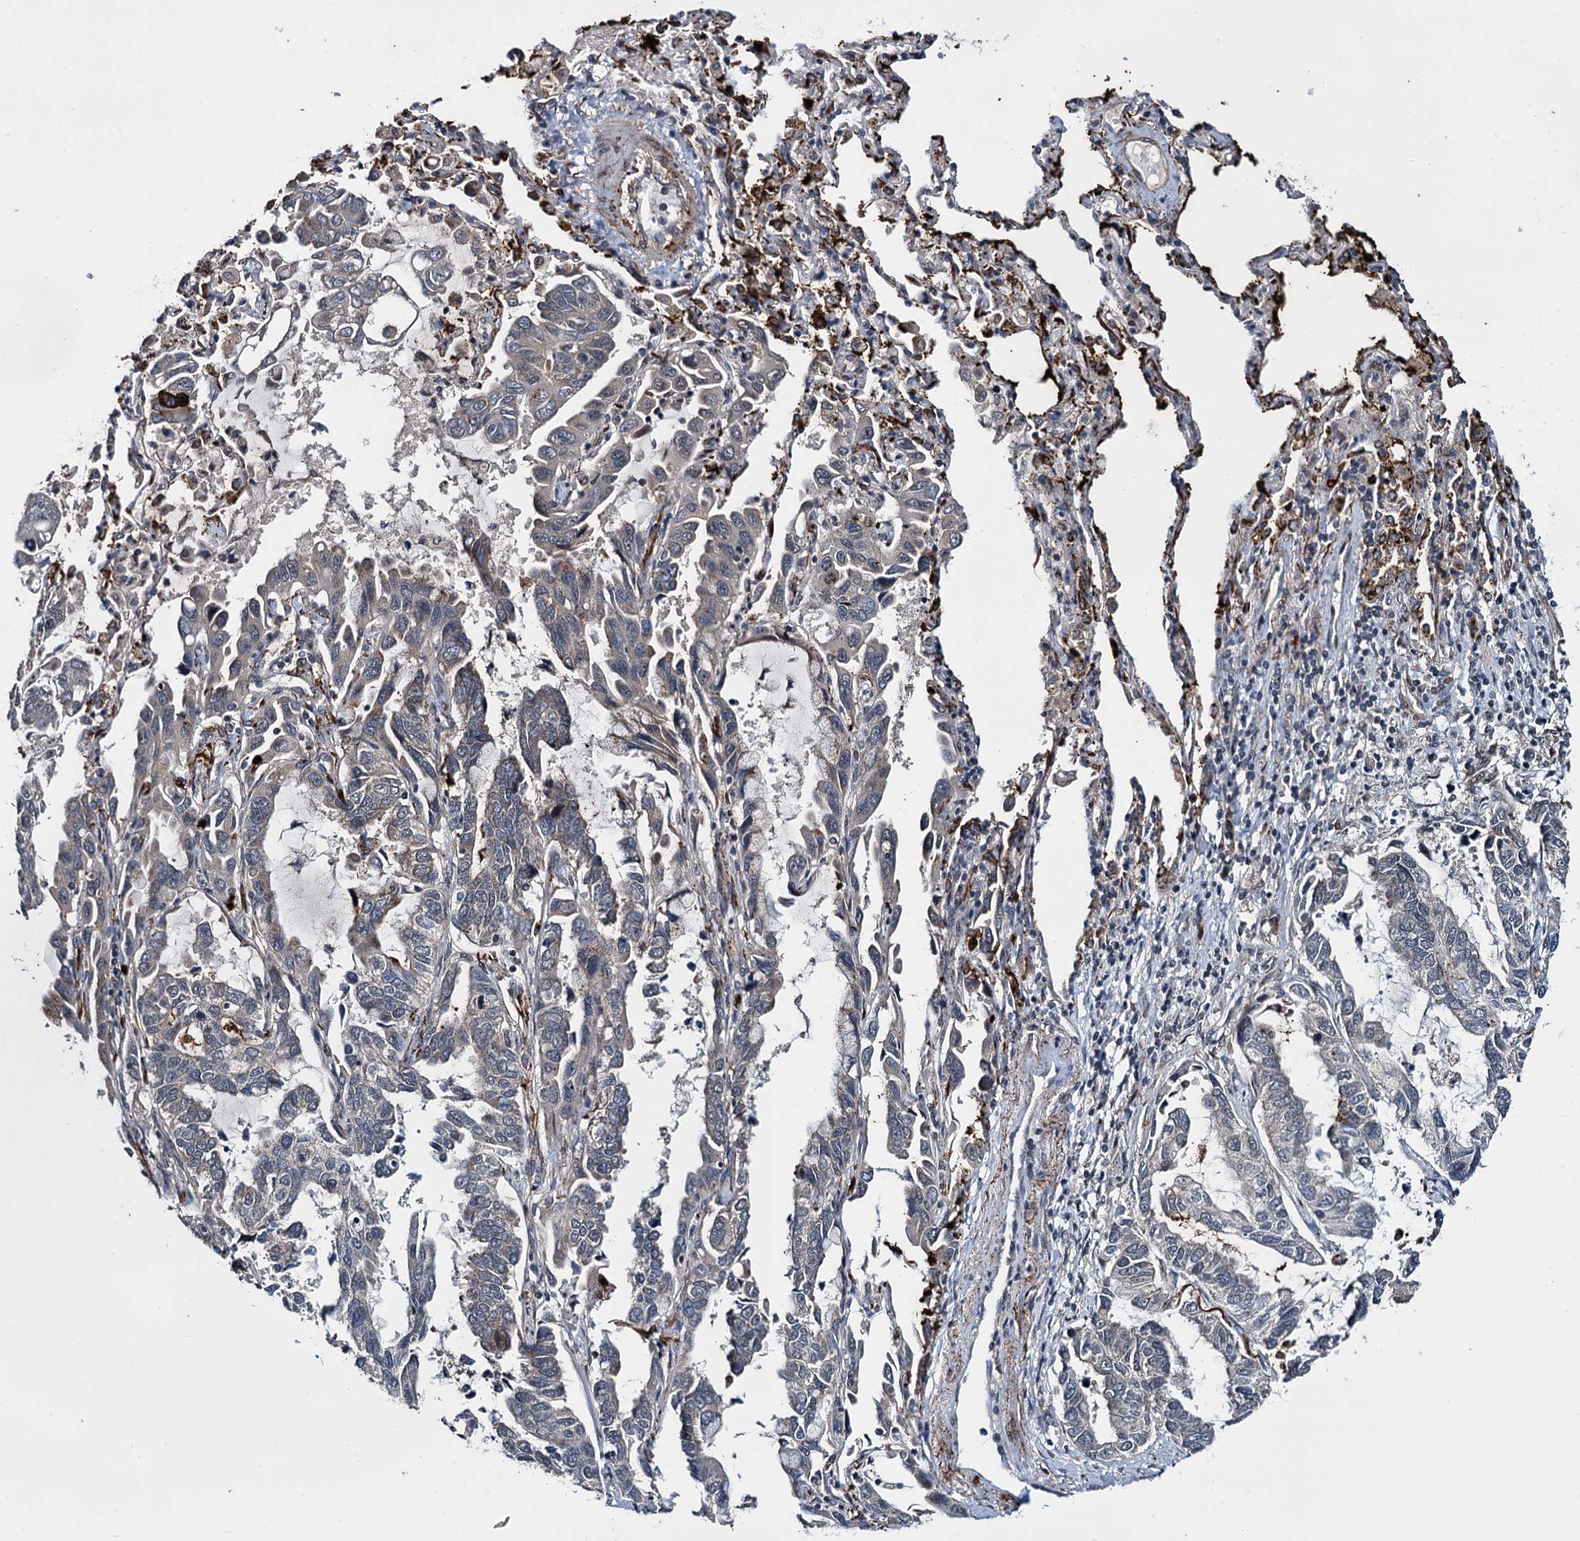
{"staining": {"intensity": "negative", "quantity": "none", "location": "none"}, "tissue": "lung cancer", "cell_type": "Tumor cells", "image_type": "cancer", "snomed": [{"axis": "morphology", "description": "Adenocarcinoma, NOS"}, {"axis": "topography", "description": "Lung"}], "caption": "DAB immunohistochemical staining of lung cancer (adenocarcinoma) displays no significant positivity in tumor cells.", "gene": "ARHGAP42", "patient": {"sex": "male", "age": 64}}